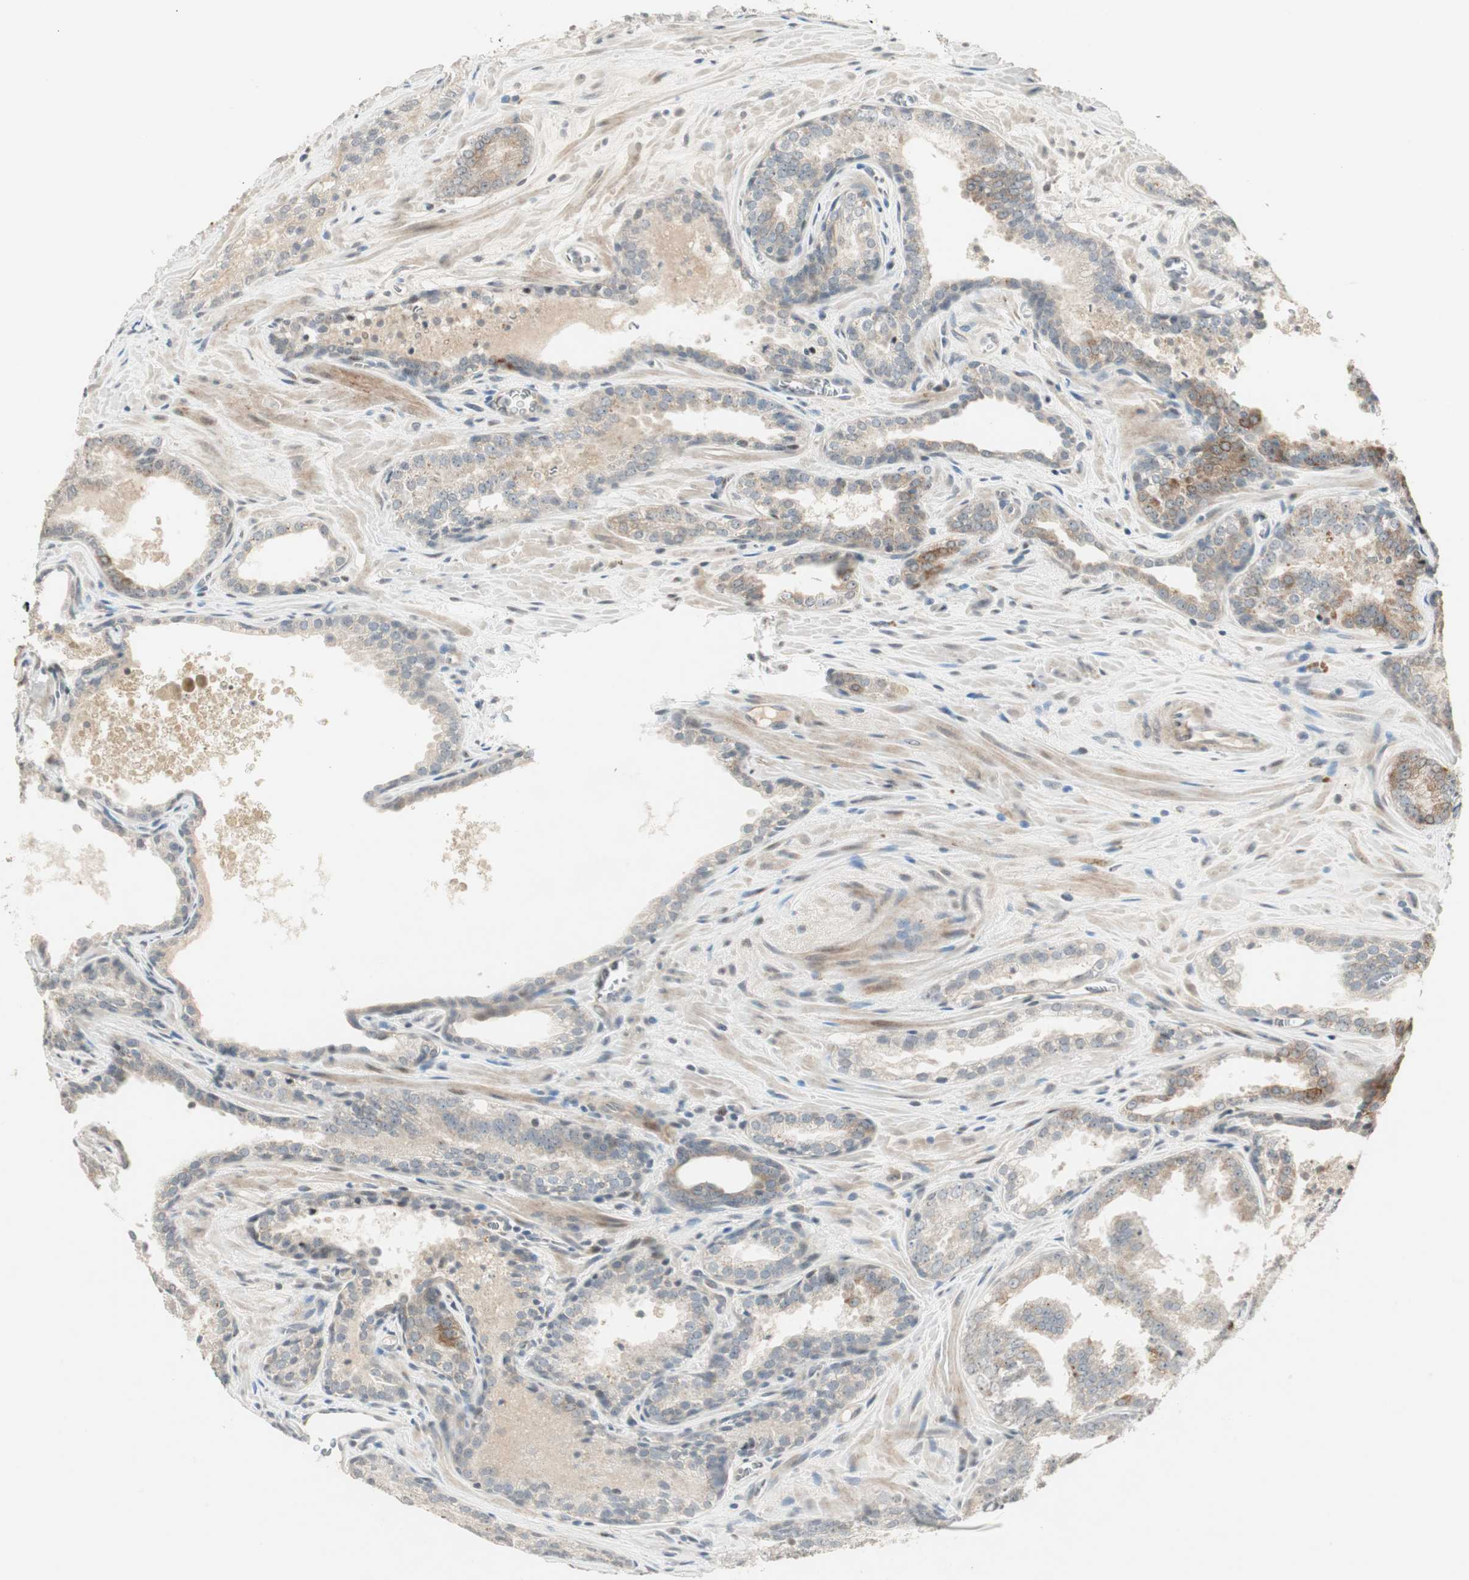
{"staining": {"intensity": "weak", "quantity": "25%-75%", "location": "cytoplasmic/membranous"}, "tissue": "prostate cancer", "cell_type": "Tumor cells", "image_type": "cancer", "snomed": [{"axis": "morphology", "description": "Adenocarcinoma, Low grade"}, {"axis": "topography", "description": "Prostate"}], "caption": "Brown immunohistochemical staining in human prostate cancer (low-grade adenocarcinoma) displays weak cytoplasmic/membranous expression in about 25%-75% of tumor cells.", "gene": "ACSL5", "patient": {"sex": "male", "age": 60}}